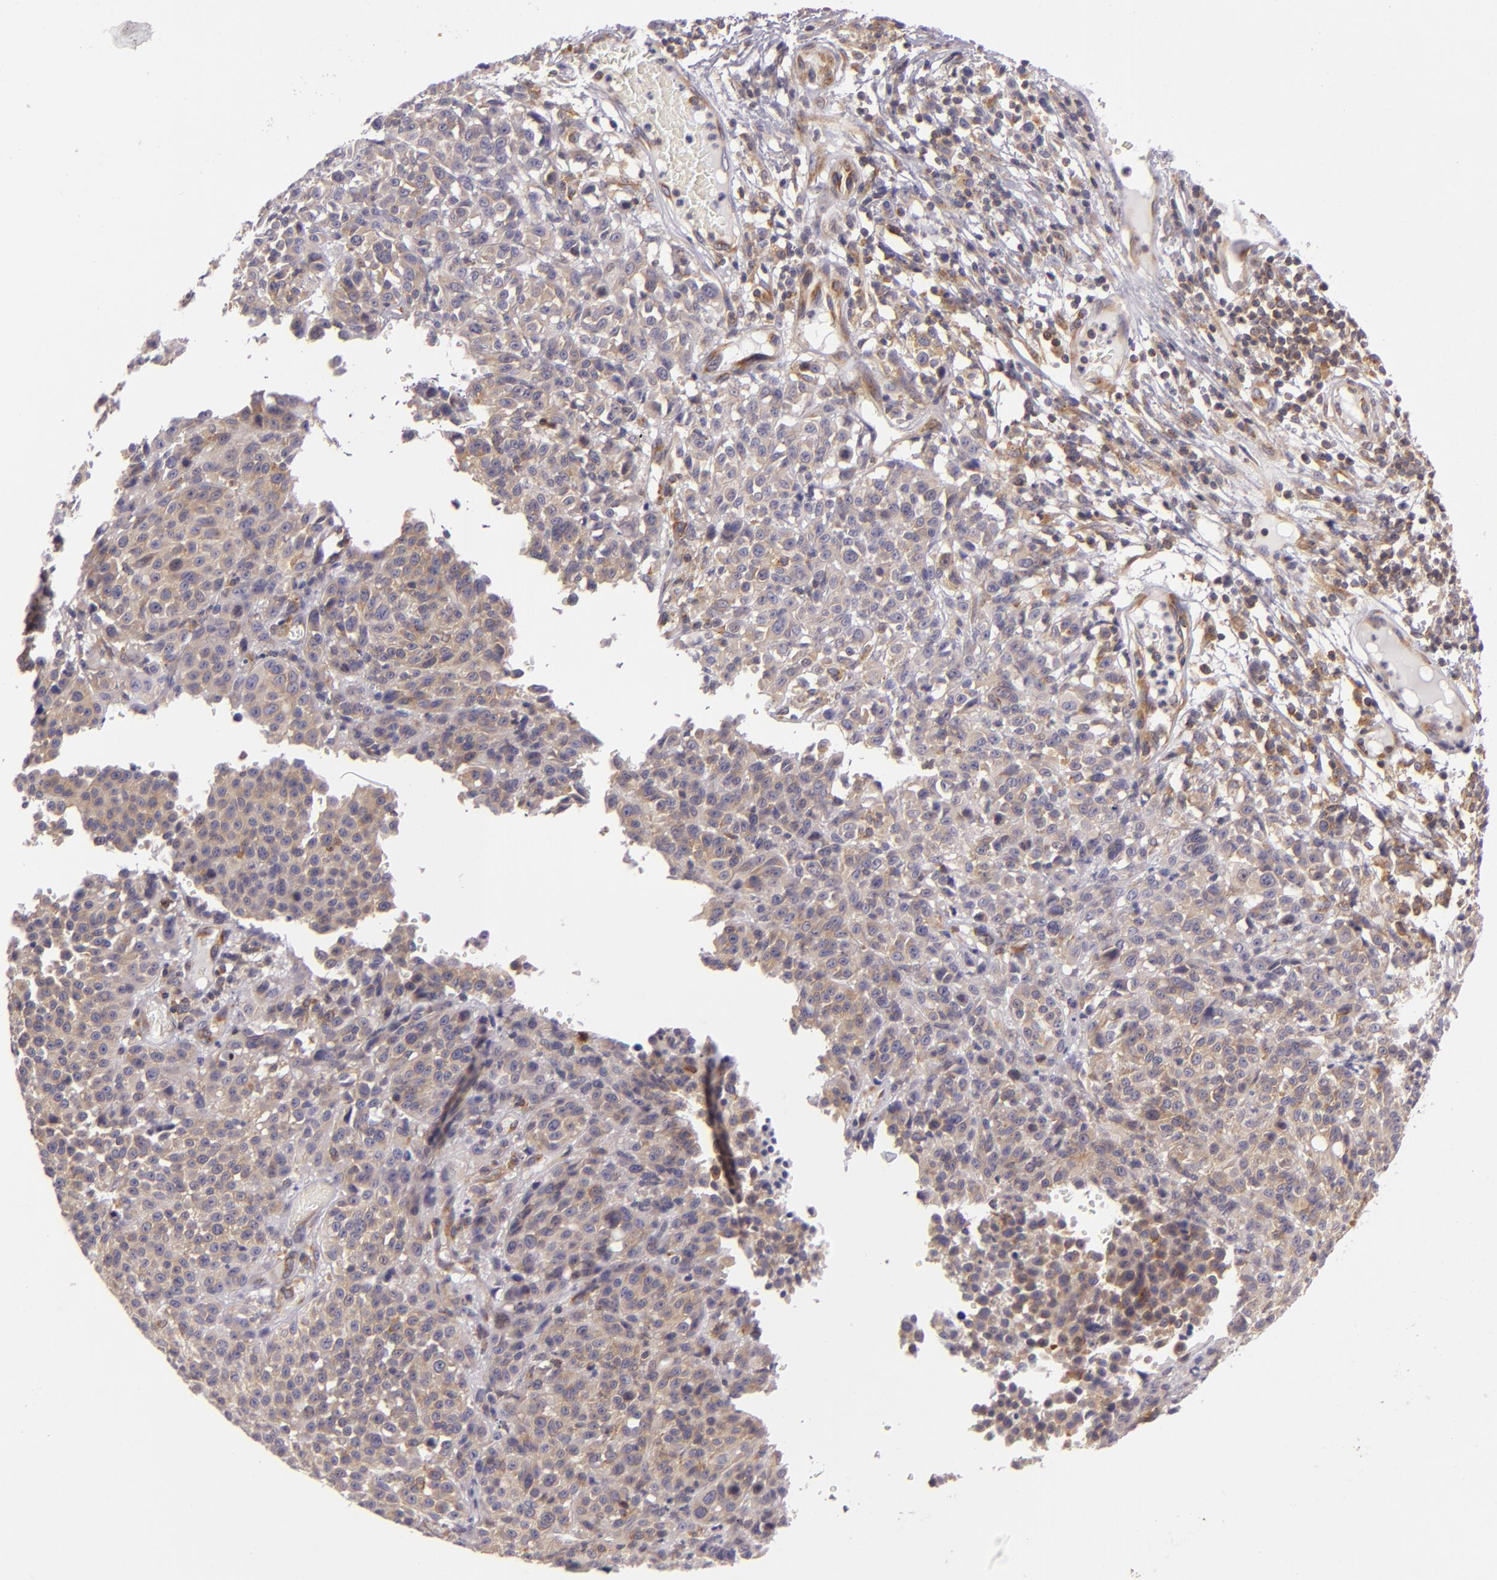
{"staining": {"intensity": "weak", "quantity": "25%-75%", "location": "cytoplasmic/membranous"}, "tissue": "melanoma", "cell_type": "Tumor cells", "image_type": "cancer", "snomed": [{"axis": "morphology", "description": "Malignant melanoma, NOS"}, {"axis": "topography", "description": "Skin"}], "caption": "An image of human melanoma stained for a protein exhibits weak cytoplasmic/membranous brown staining in tumor cells.", "gene": "UPF3B", "patient": {"sex": "female", "age": 49}}